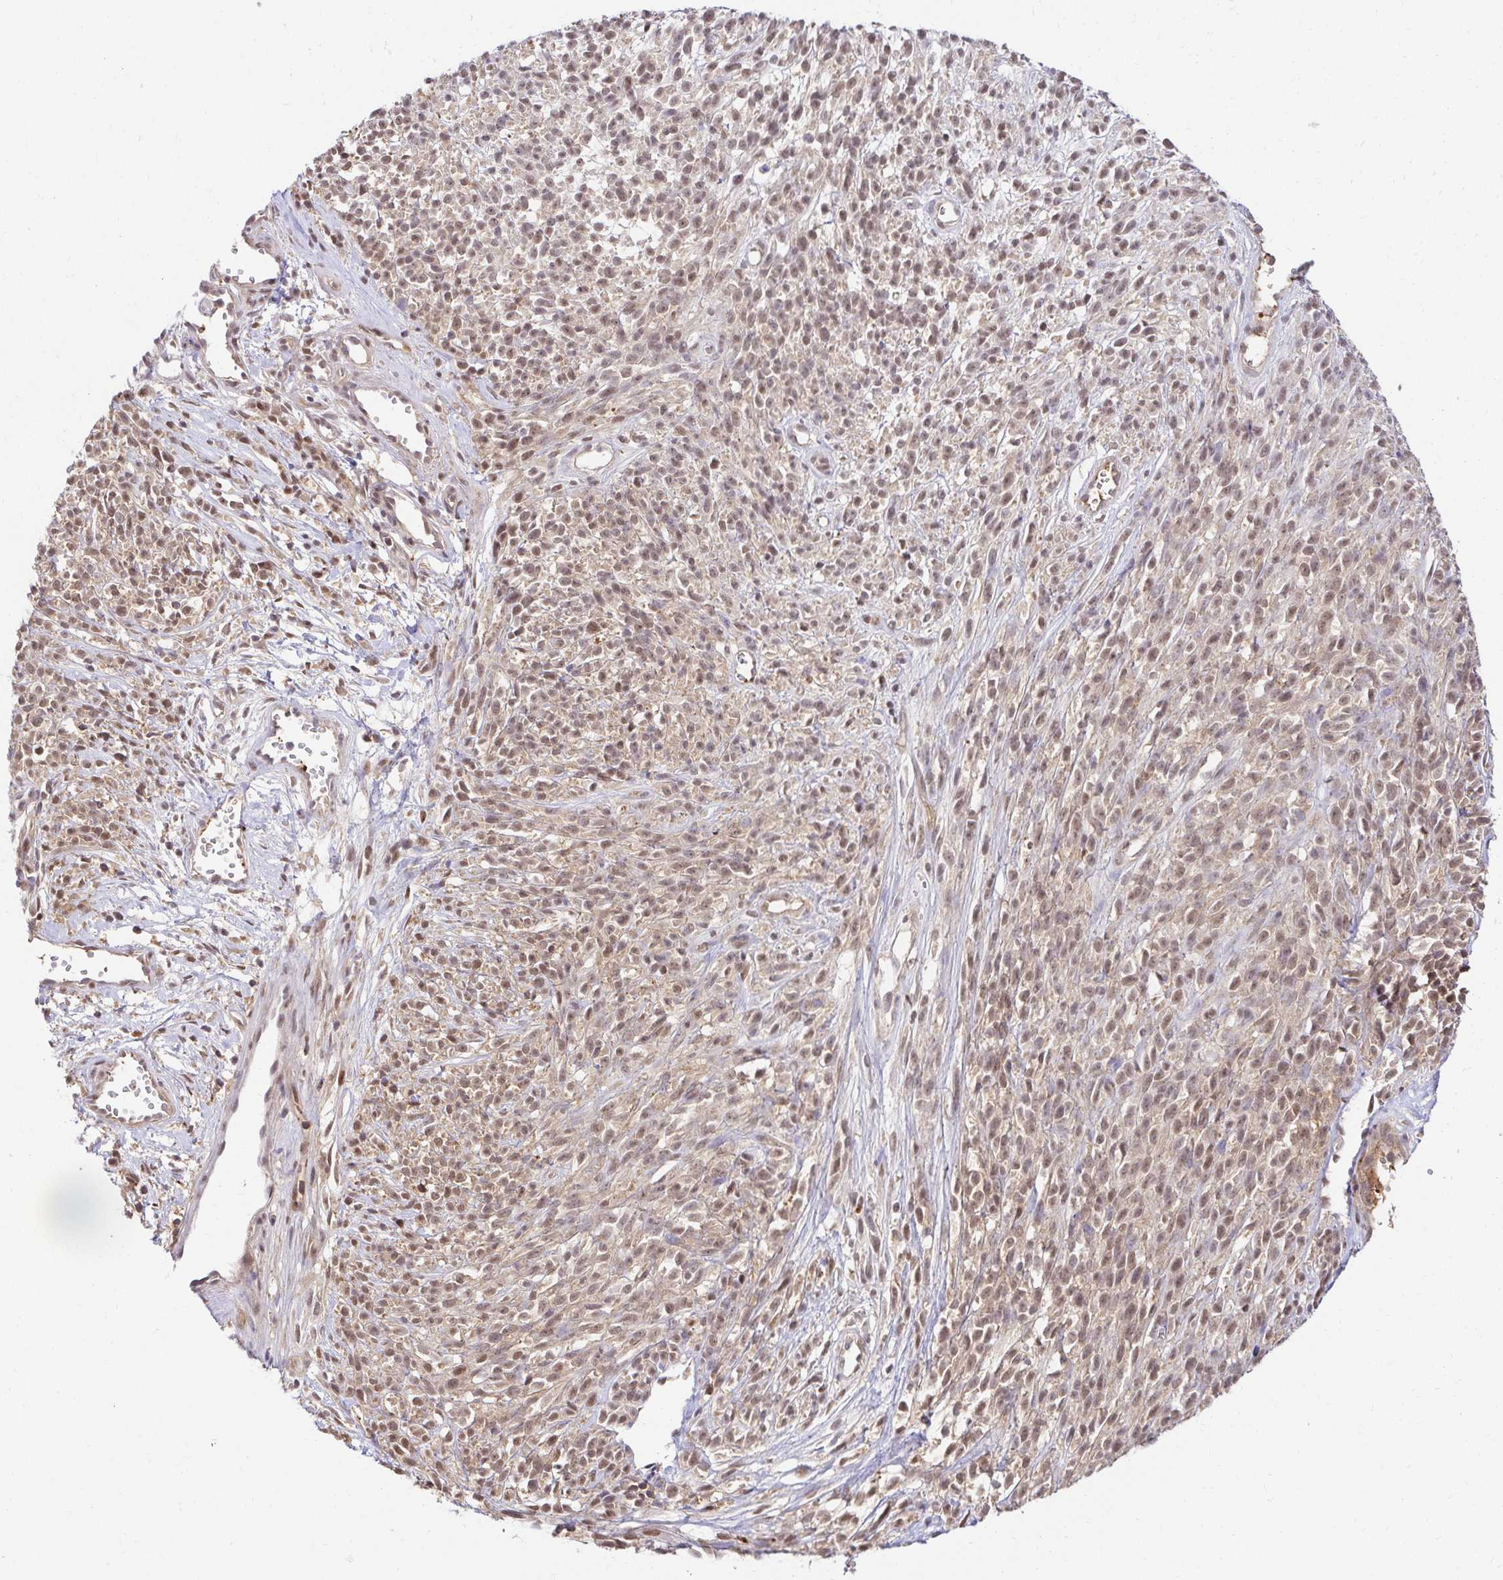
{"staining": {"intensity": "moderate", "quantity": ">75%", "location": "nuclear"}, "tissue": "melanoma", "cell_type": "Tumor cells", "image_type": "cancer", "snomed": [{"axis": "morphology", "description": "Malignant melanoma, NOS"}, {"axis": "topography", "description": "Skin"}, {"axis": "topography", "description": "Skin of trunk"}], "caption": "This histopathology image demonstrates immunohistochemistry staining of human melanoma, with medium moderate nuclear expression in about >75% of tumor cells.", "gene": "PSMA4", "patient": {"sex": "male", "age": 74}}